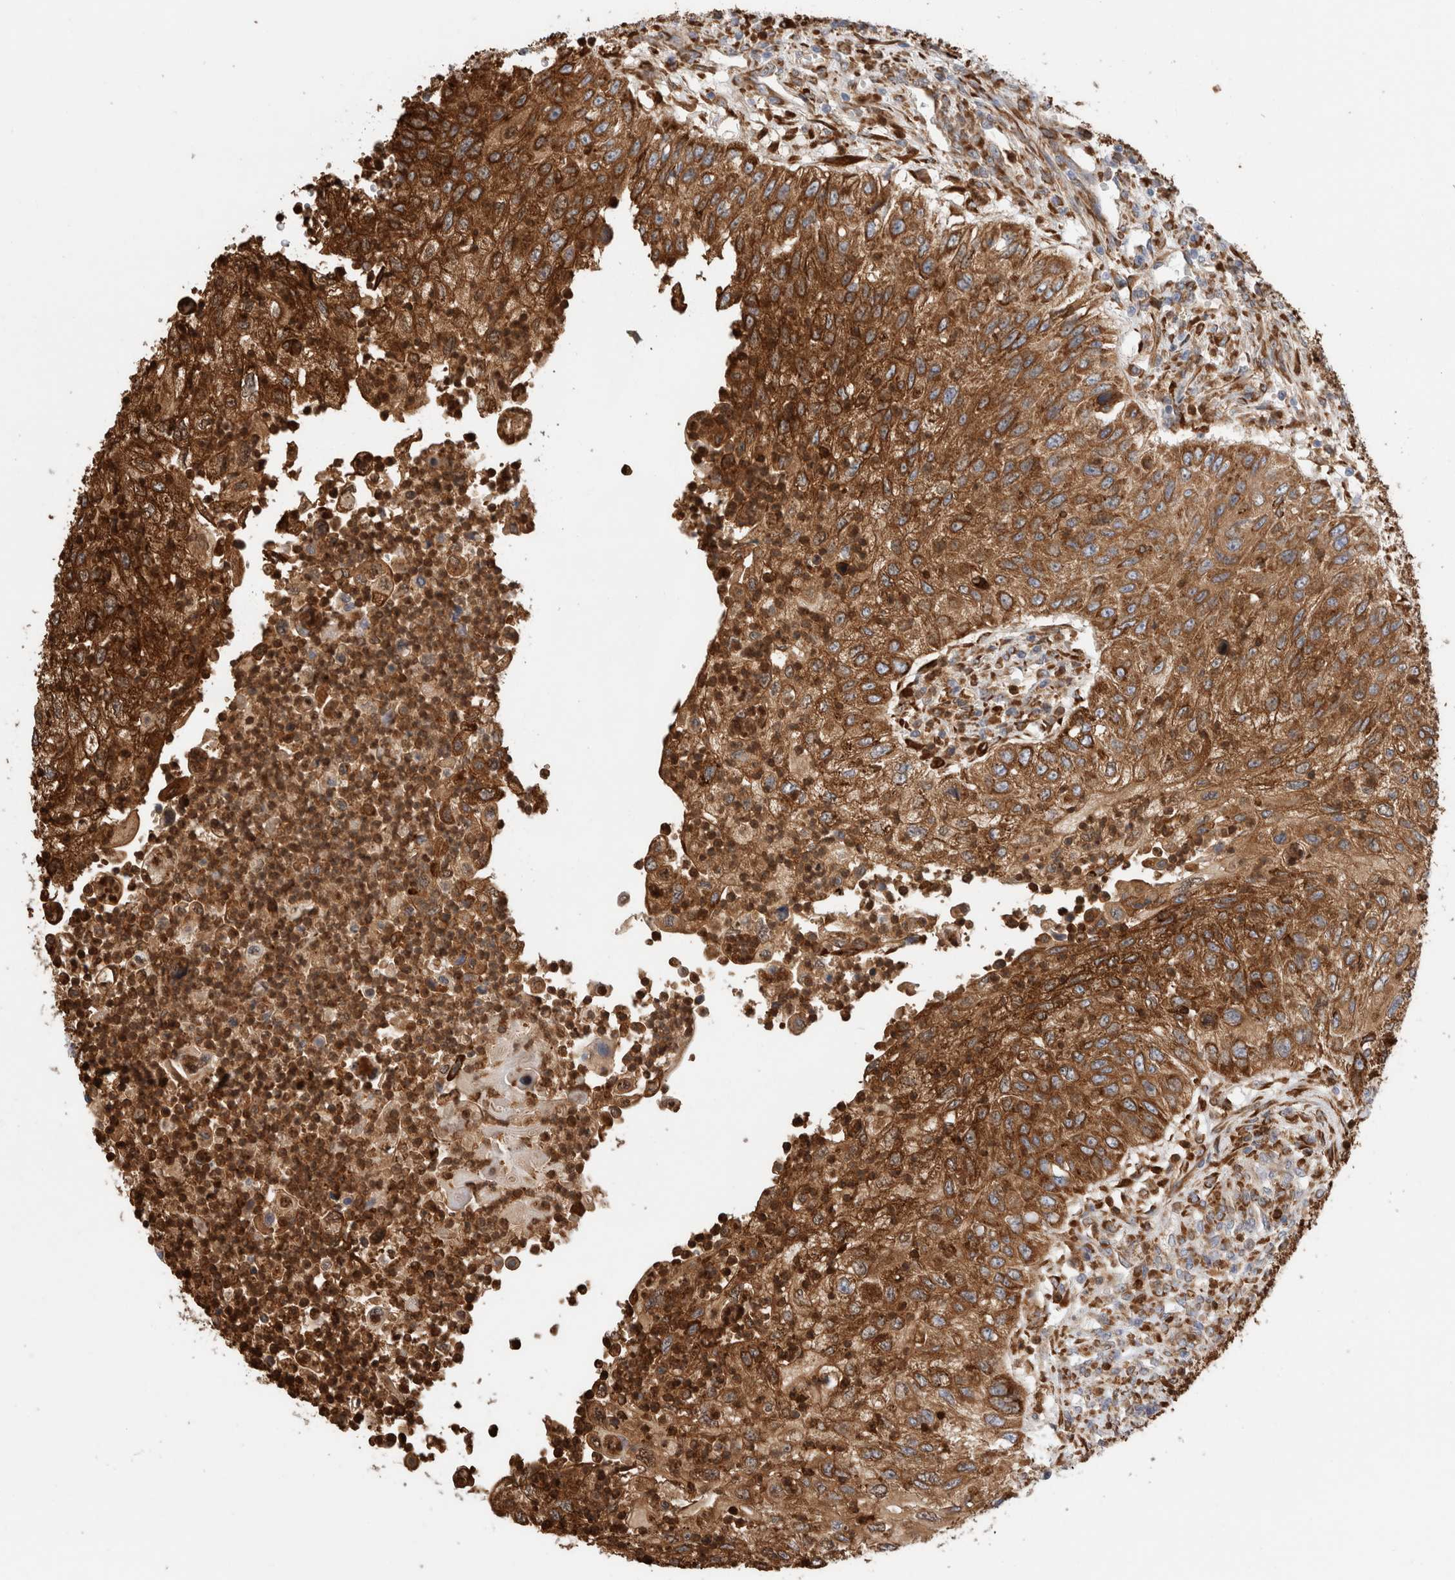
{"staining": {"intensity": "strong", "quantity": ">75%", "location": "cytoplasmic/membranous"}, "tissue": "urothelial cancer", "cell_type": "Tumor cells", "image_type": "cancer", "snomed": [{"axis": "morphology", "description": "Urothelial carcinoma, High grade"}, {"axis": "topography", "description": "Urinary bladder"}], "caption": "This is an image of IHC staining of urothelial cancer, which shows strong positivity in the cytoplasmic/membranous of tumor cells.", "gene": "P4HA1", "patient": {"sex": "female", "age": 60}}